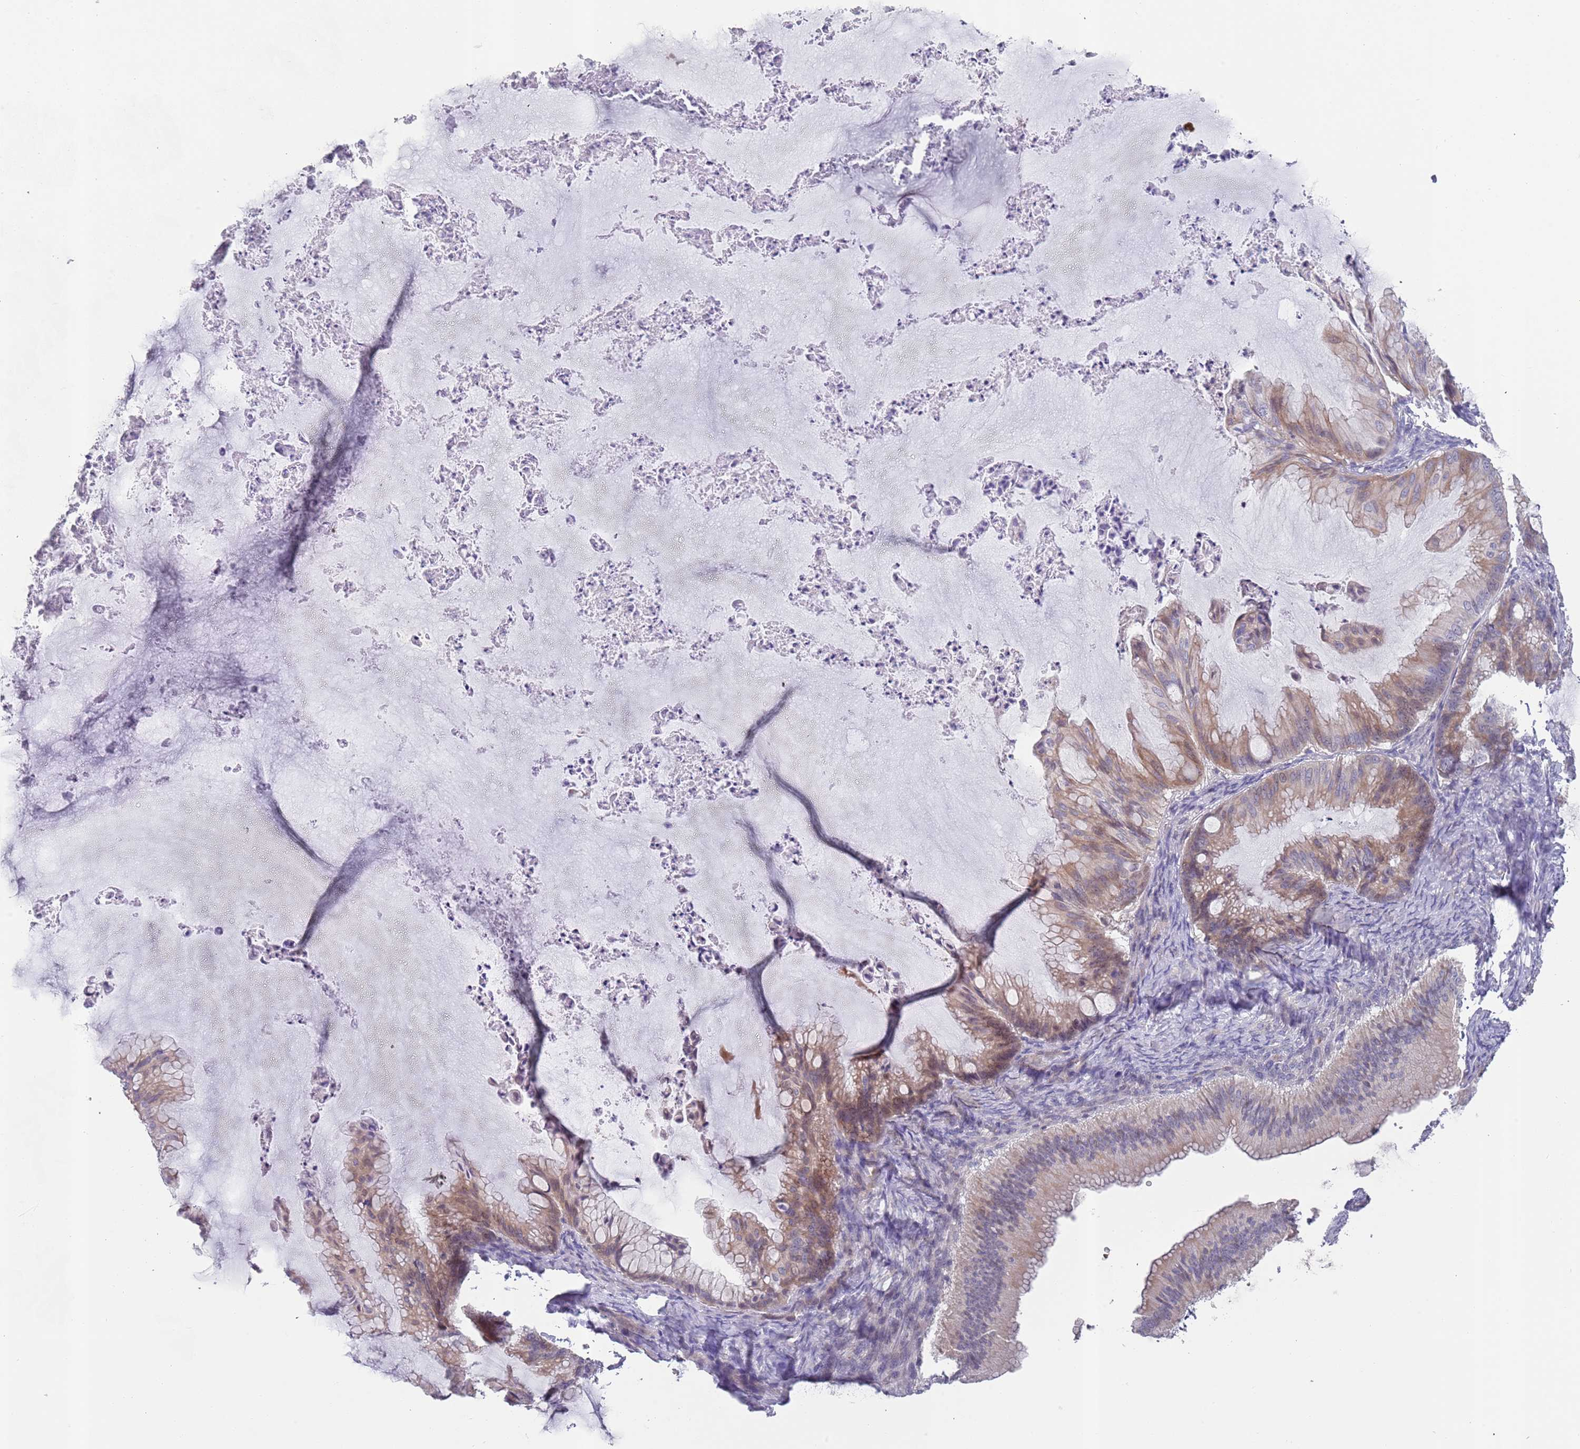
{"staining": {"intensity": "moderate", "quantity": "<25%", "location": "cytoplasmic/membranous"}, "tissue": "ovarian cancer", "cell_type": "Tumor cells", "image_type": "cancer", "snomed": [{"axis": "morphology", "description": "Cystadenocarcinoma, mucinous, NOS"}, {"axis": "topography", "description": "Ovary"}], "caption": "Mucinous cystadenocarcinoma (ovarian) stained with IHC exhibits moderate cytoplasmic/membranous positivity in about <25% of tumor cells.", "gene": "PRAC1", "patient": {"sex": "female", "age": 71}}